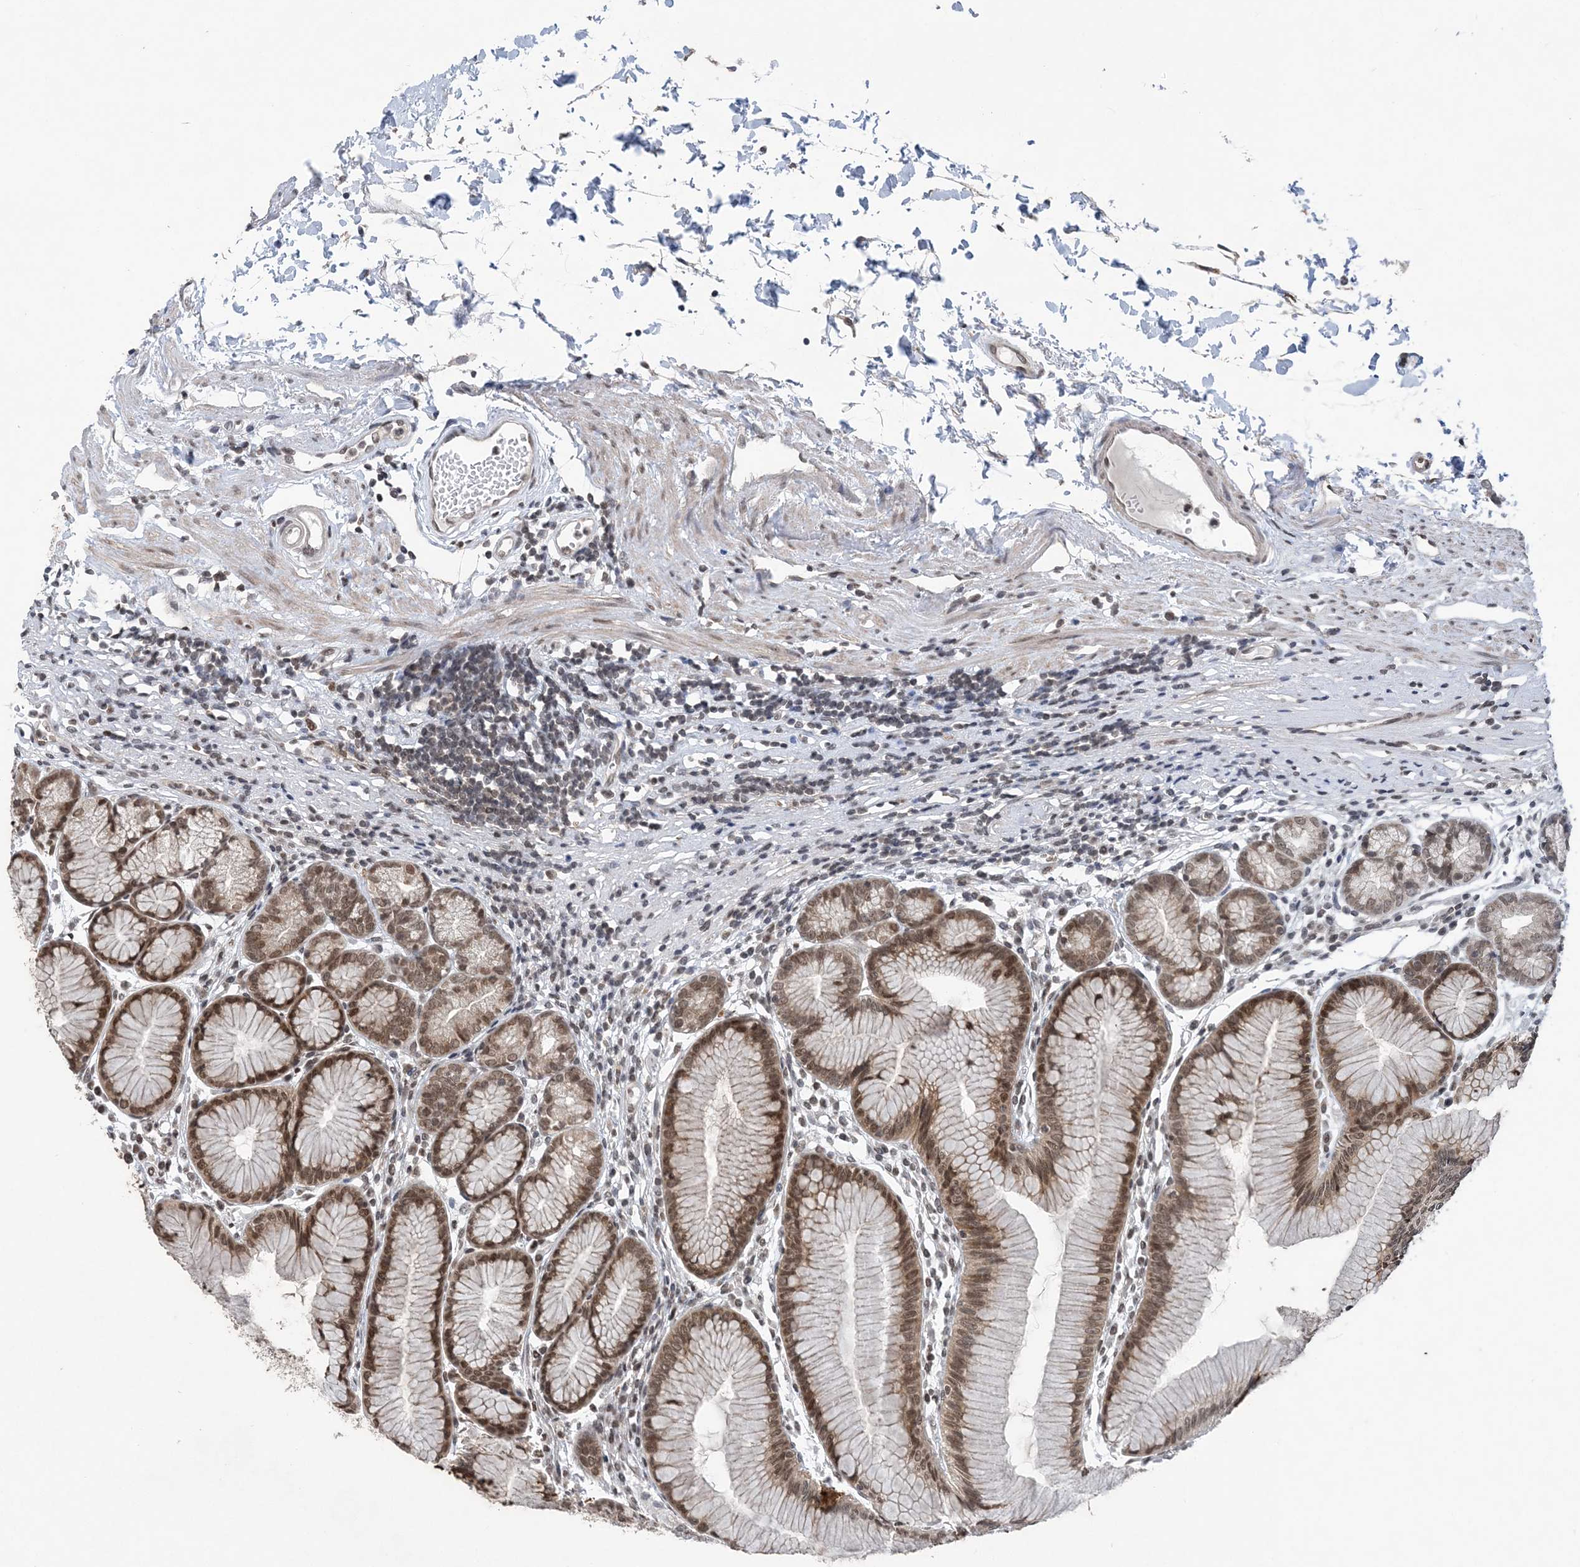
{"staining": {"intensity": "moderate", "quantity": ">75%", "location": "nuclear"}, "tissue": "stomach", "cell_type": "Glandular cells", "image_type": "normal", "snomed": [{"axis": "morphology", "description": "Normal tissue, NOS"}, {"axis": "topography", "description": "Stomach"}], "caption": "Stomach stained with IHC shows moderate nuclear positivity in about >75% of glandular cells.", "gene": "CCDC152", "patient": {"sex": "female", "age": 57}}